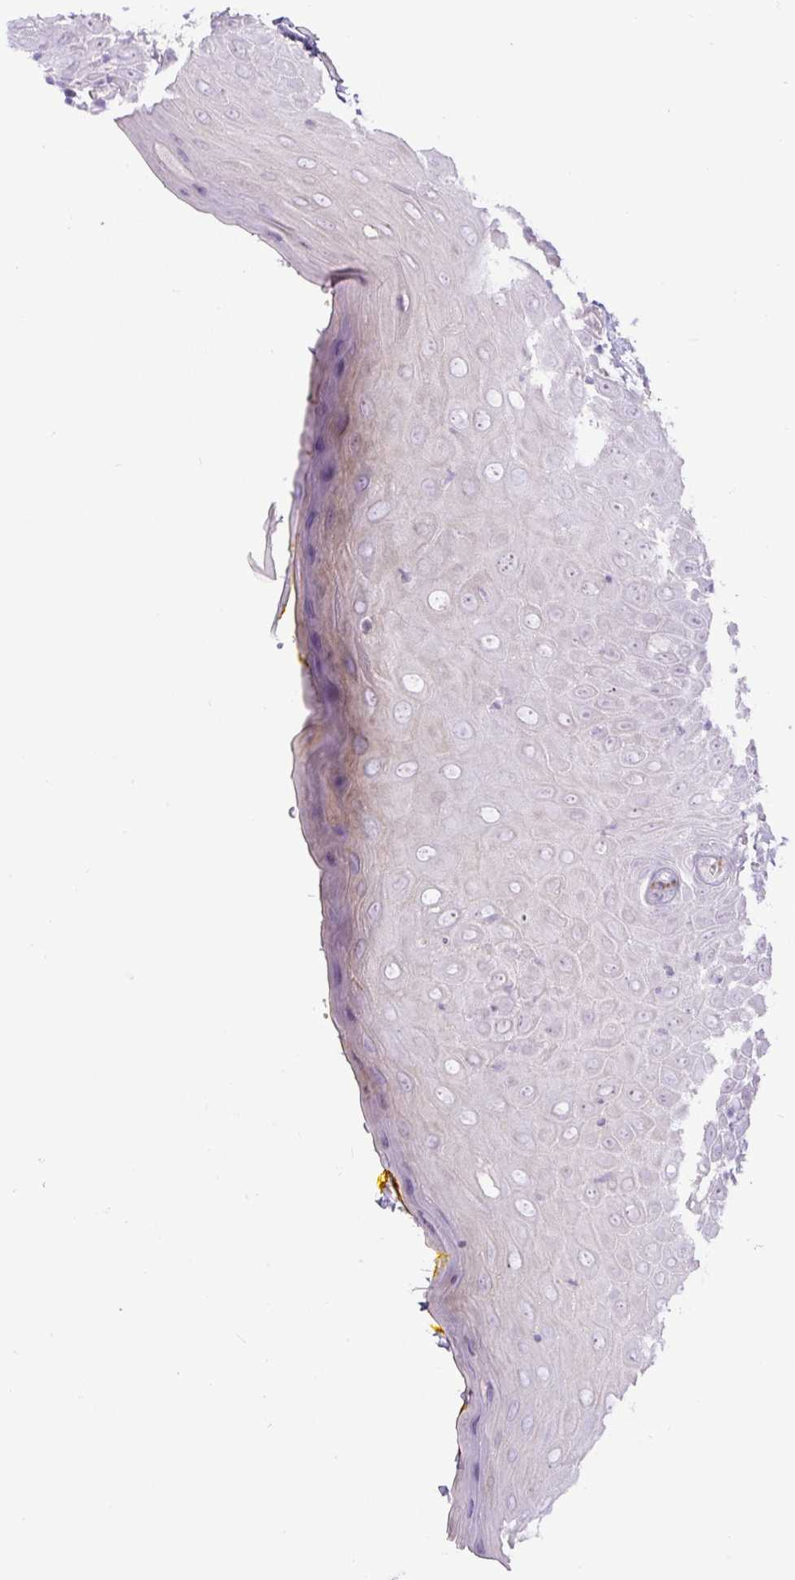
{"staining": {"intensity": "negative", "quantity": "none", "location": "none"}, "tissue": "oral mucosa", "cell_type": "Squamous epithelial cells", "image_type": "normal", "snomed": [{"axis": "morphology", "description": "Normal tissue, NOS"}, {"axis": "morphology", "description": "Squamous cell carcinoma, NOS"}, {"axis": "topography", "description": "Oral tissue"}, {"axis": "topography", "description": "Tounge, NOS"}, {"axis": "topography", "description": "Head-Neck"}], "caption": "IHC of normal oral mucosa demonstrates no expression in squamous epithelial cells.", "gene": "ZNF596", "patient": {"sex": "male", "age": 76}}